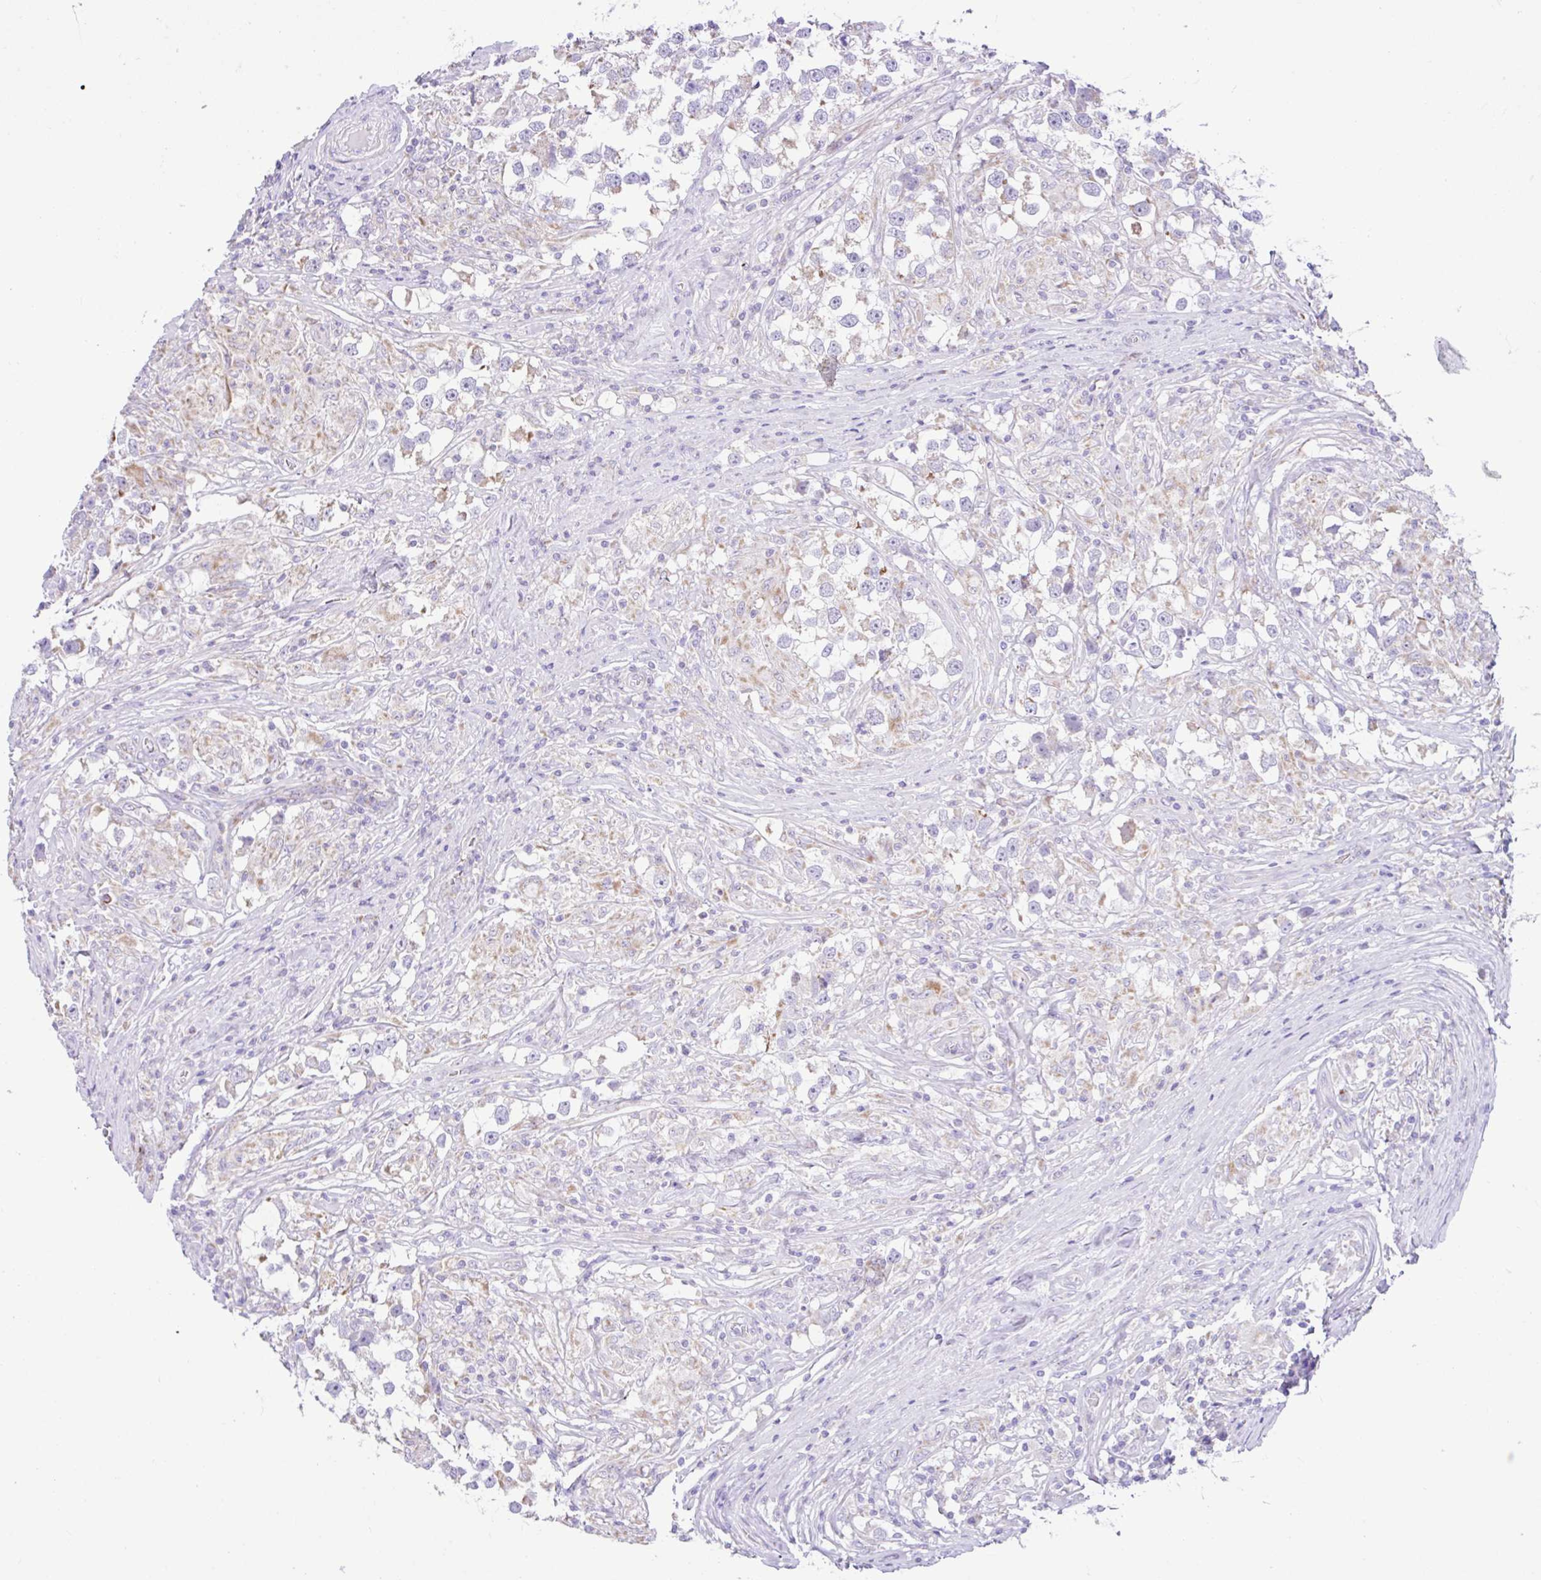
{"staining": {"intensity": "negative", "quantity": "none", "location": "none"}, "tissue": "testis cancer", "cell_type": "Tumor cells", "image_type": "cancer", "snomed": [{"axis": "morphology", "description": "Seminoma, NOS"}, {"axis": "topography", "description": "Testis"}], "caption": "Testis seminoma was stained to show a protein in brown. There is no significant staining in tumor cells.", "gene": "NDUFS2", "patient": {"sex": "male", "age": 46}}